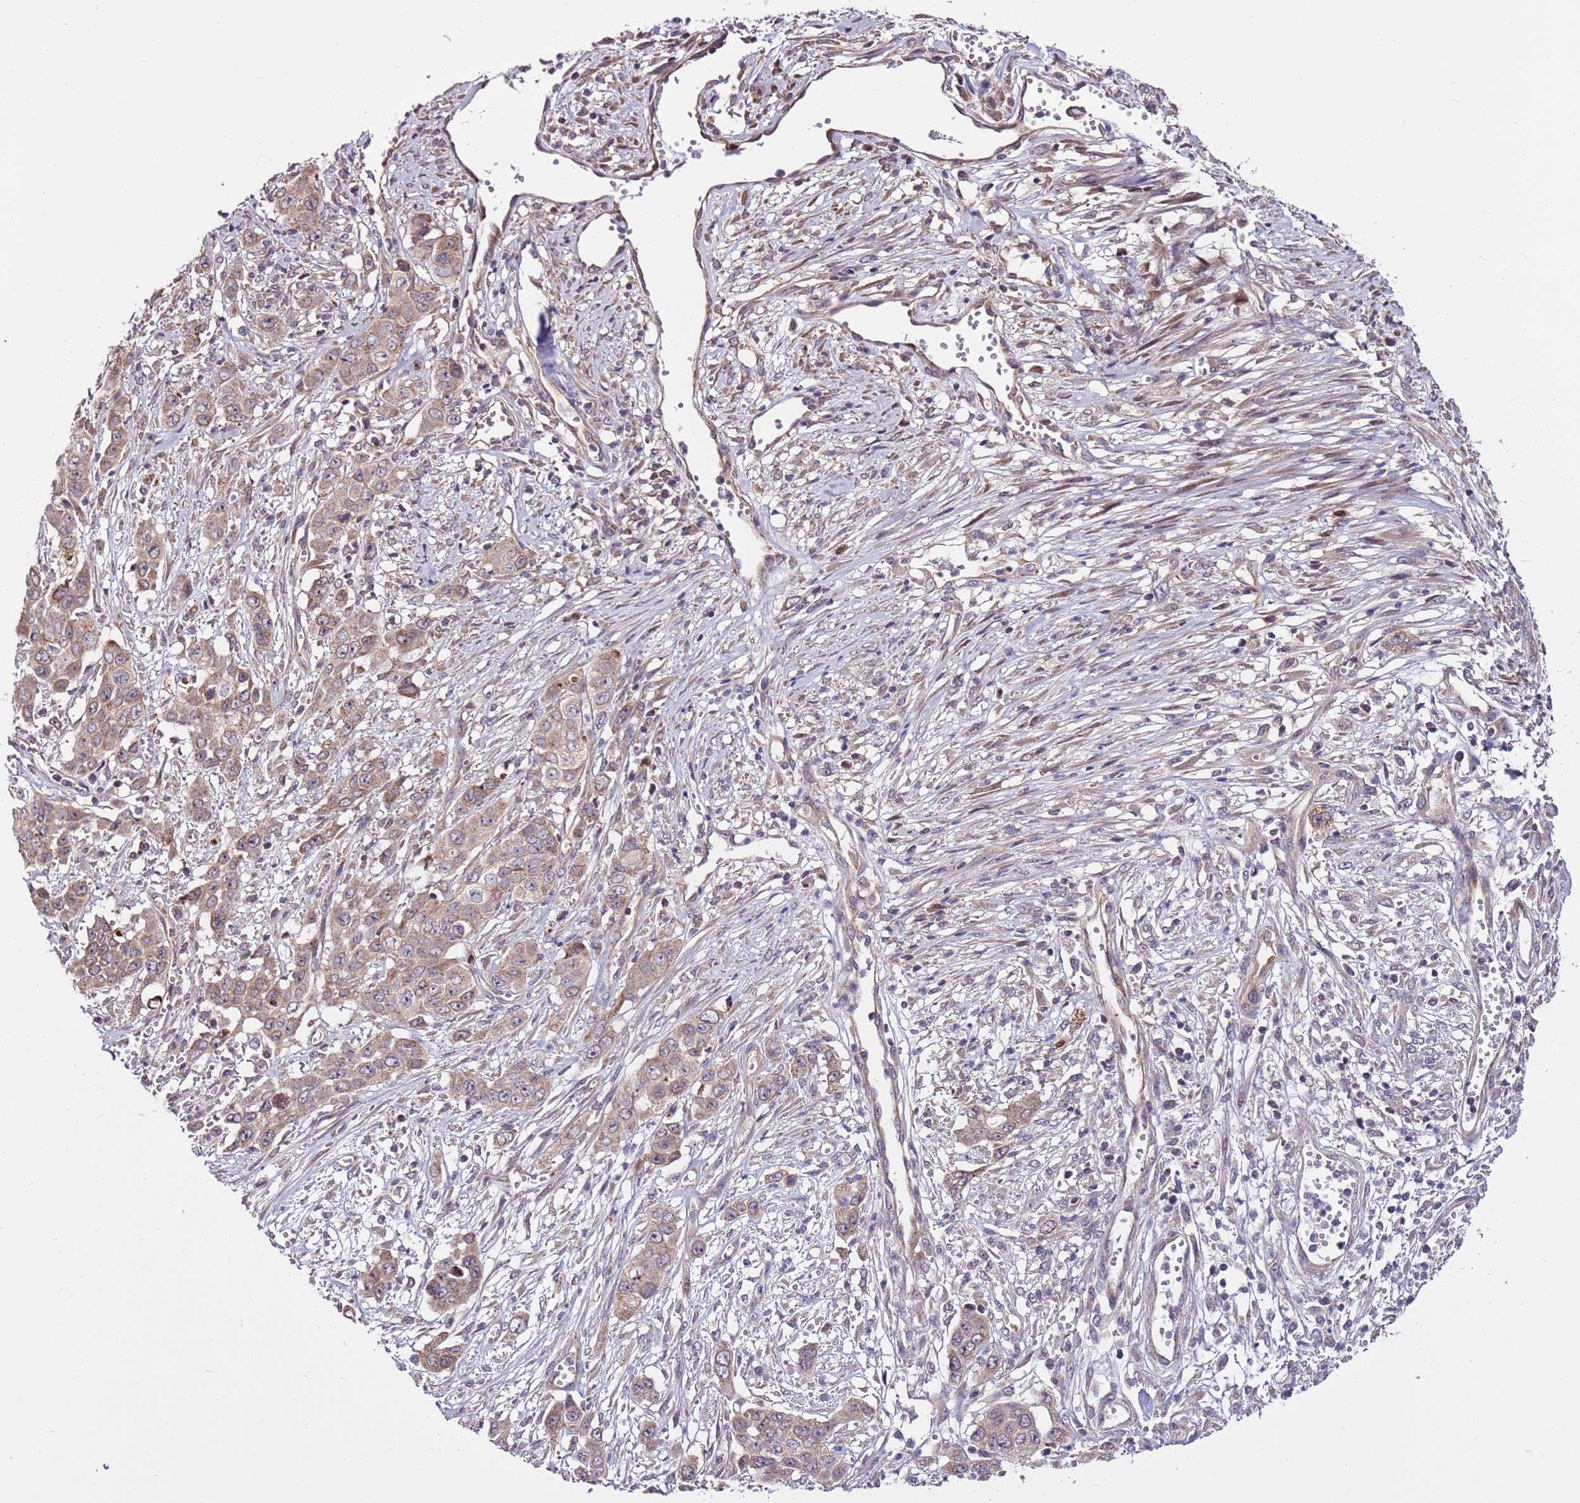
{"staining": {"intensity": "moderate", "quantity": ">75%", "location": "cytoplasmic/membranous"}, "tissue": "stomach cancer", "cell_type": "Tumor cells", "image_type": "cancer", "snomed": [{"axis": "morphology", "description": "Adenocarcinoma, NOS"}, {"axis": "topography", "description": "Stomach, upper"}], "caption": "The micrograph demonstrates staining of adenocarcinoma (stomach), revealing moderate cytoplasmic/membranous protein positivity (brown color) within tumor cells.", "gene": "SMG1", "patient": {"sex": "male", "age": 62}}